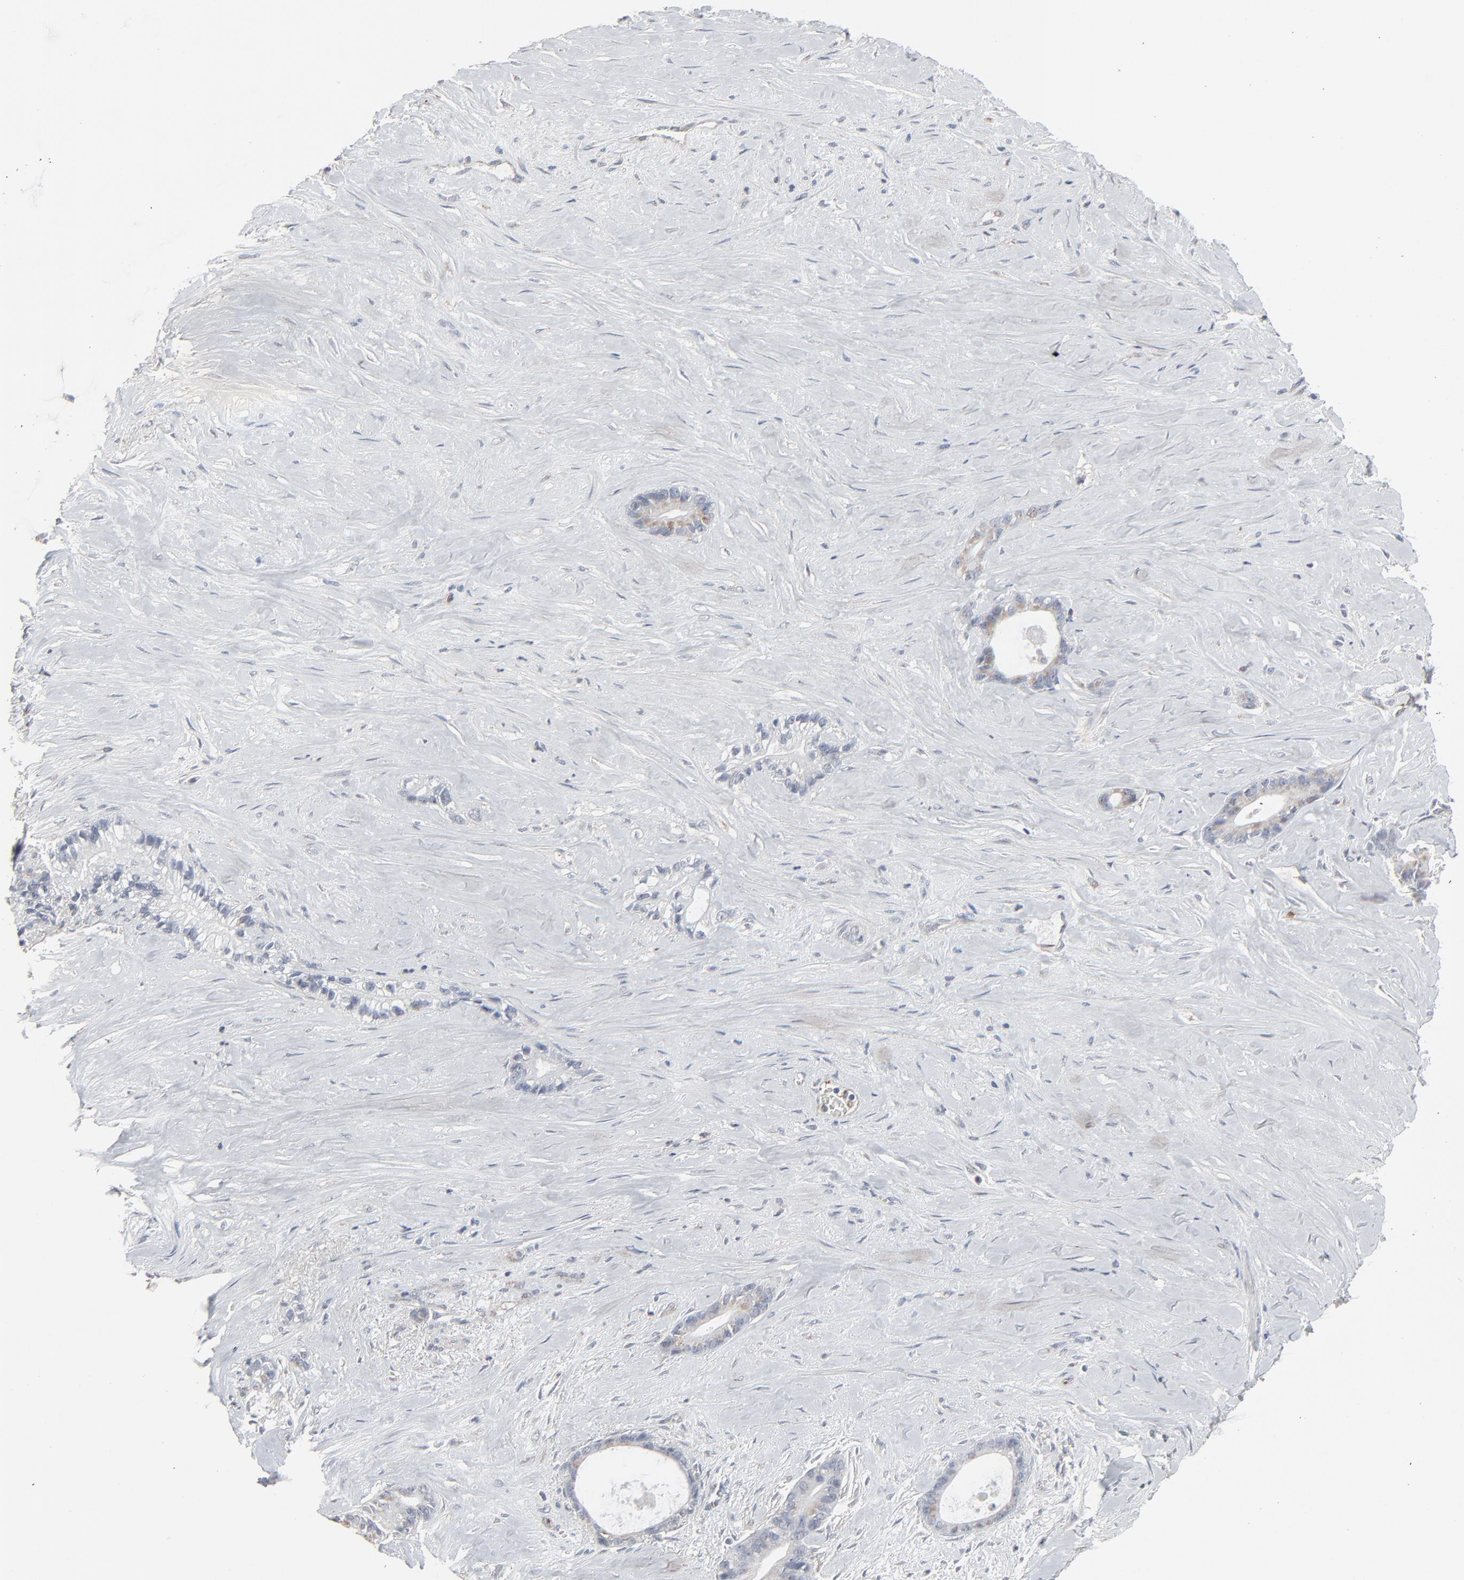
{"staining": {"intensity": "negative", "quantity": "none", "location": "none"}, "tissue": "liver cancer", "cell_type": "Tumor cells", "image_type": "cancer", "snomed": [{"axis": "morphology", "description": "Cholangiocarcinoma"}, {"axis": "topography", "description": "Liver"}], "caption": "IHC of human cholangiocarcinoma (liver) shows no positivity in tumor cells.", "gene": "JAM3", "patient": {"sex": "female", "age": 55}}